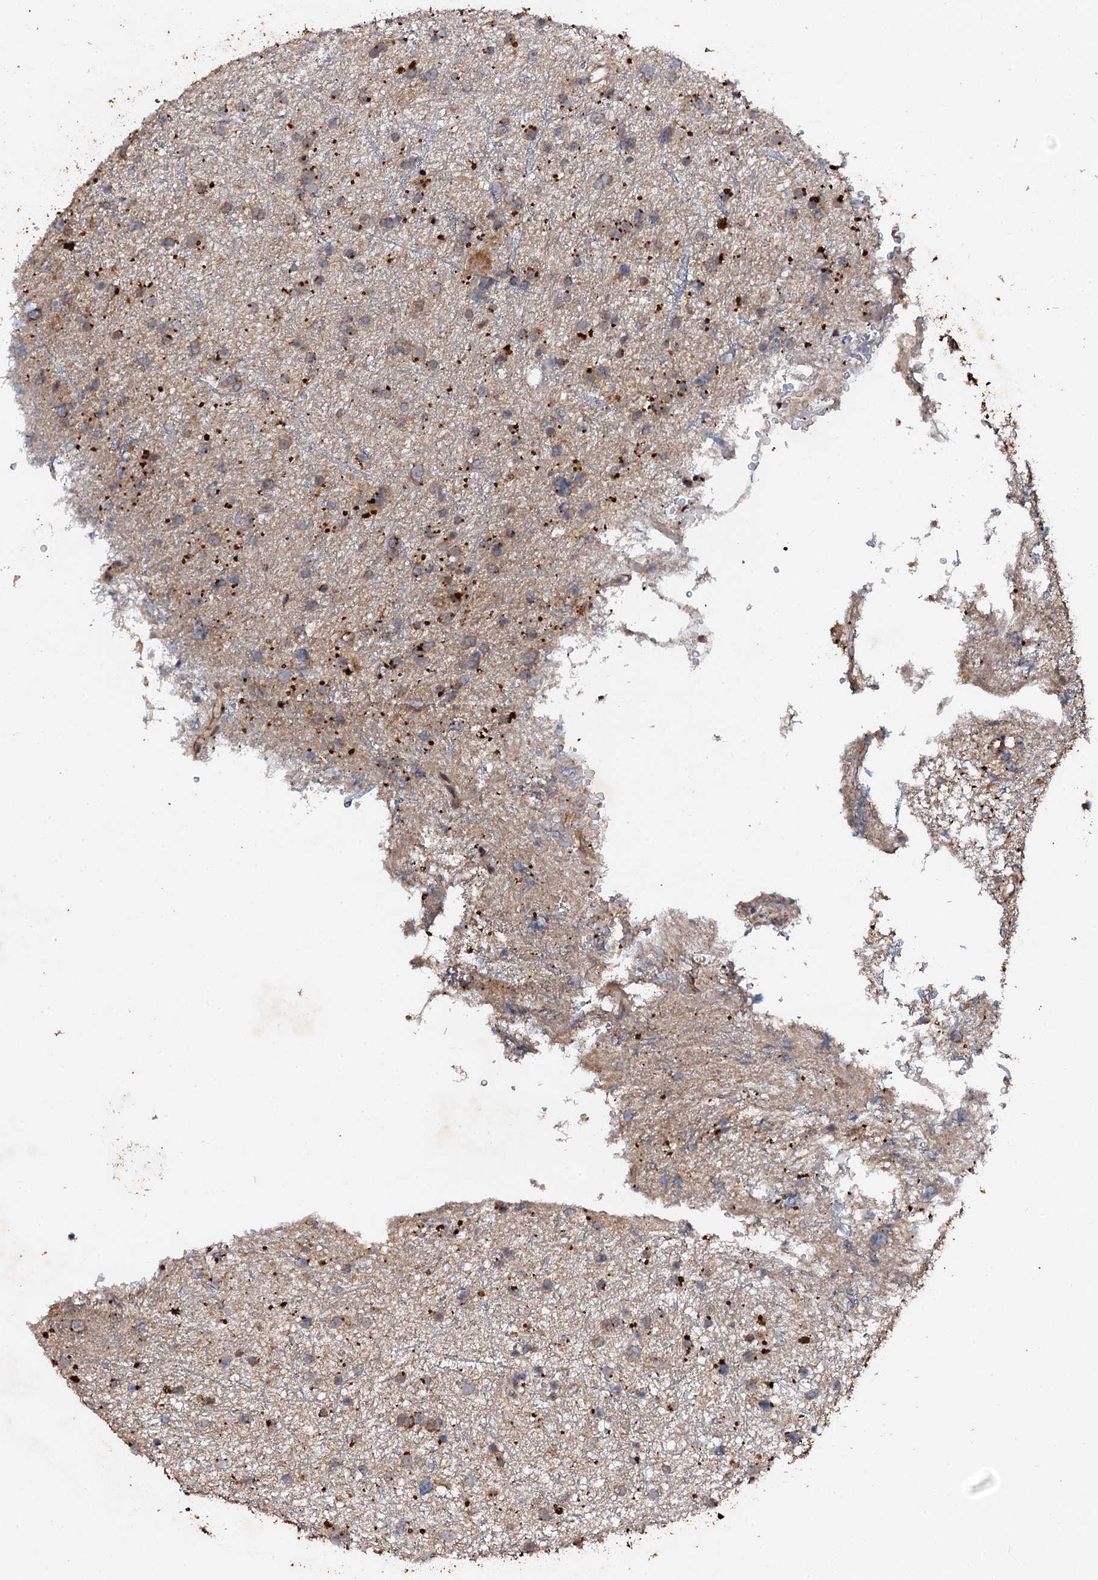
{"staining": {"intensity": "moderate", "quantity": "25%-75%", "location": "cytoplasmic/membranous"}, "tissue": "glioma", "cell_type": "Tumor cells", "image_type": "cancer", "snomed": [{"axis": "morphology", "description": "Glioma, malignant, Low grade"}, {"axis": "topography", "description": "Cerebral cortex"}], "caption": "Tumor cells show medium levels of moderate cytoplasmic/membranous expression in approximately 25%-75% of cells in malignant glioma (low-grade).", "gene": "ADAMTS10", "patient": {"sex": "female", "age": 39}}